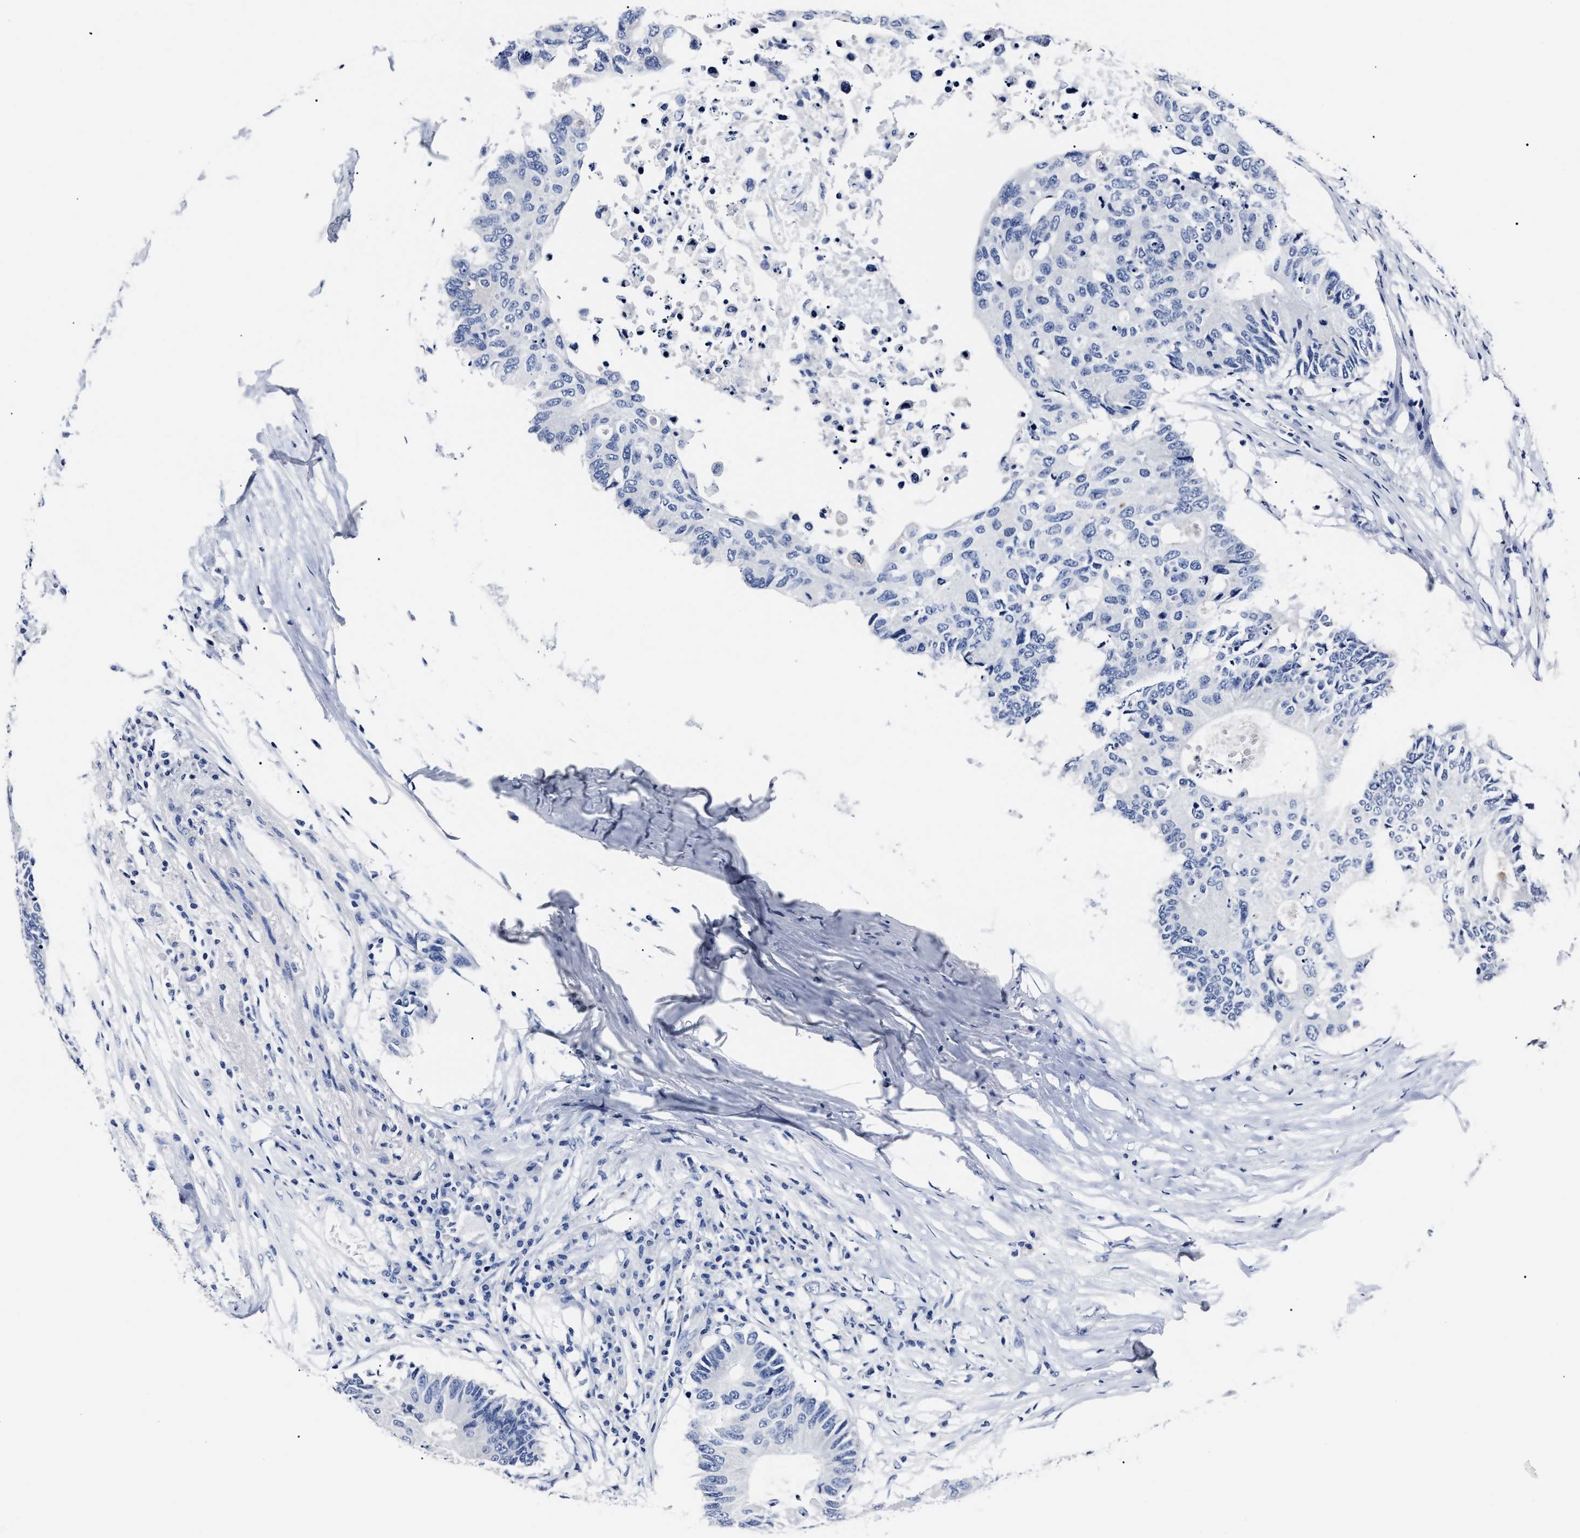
{"staining": {"intensity": "negative", "quantity": "none", "location": "none"}, "tissue": "colorectal cancer", "cell_type": "Tumor cells", "image_type": "cancer", "snomed": [{"axis": "morphology", "description": "Adenocarcinoma, NOS"}, {"axis": "topography", "description": "Colon"}], "caption": "An image of adenocarcinoma (colorectal) stained for a protein displays no brown staining in tumor cells.", "gene": "ALPG", "patient": {"sex": "male", "age": 71}}